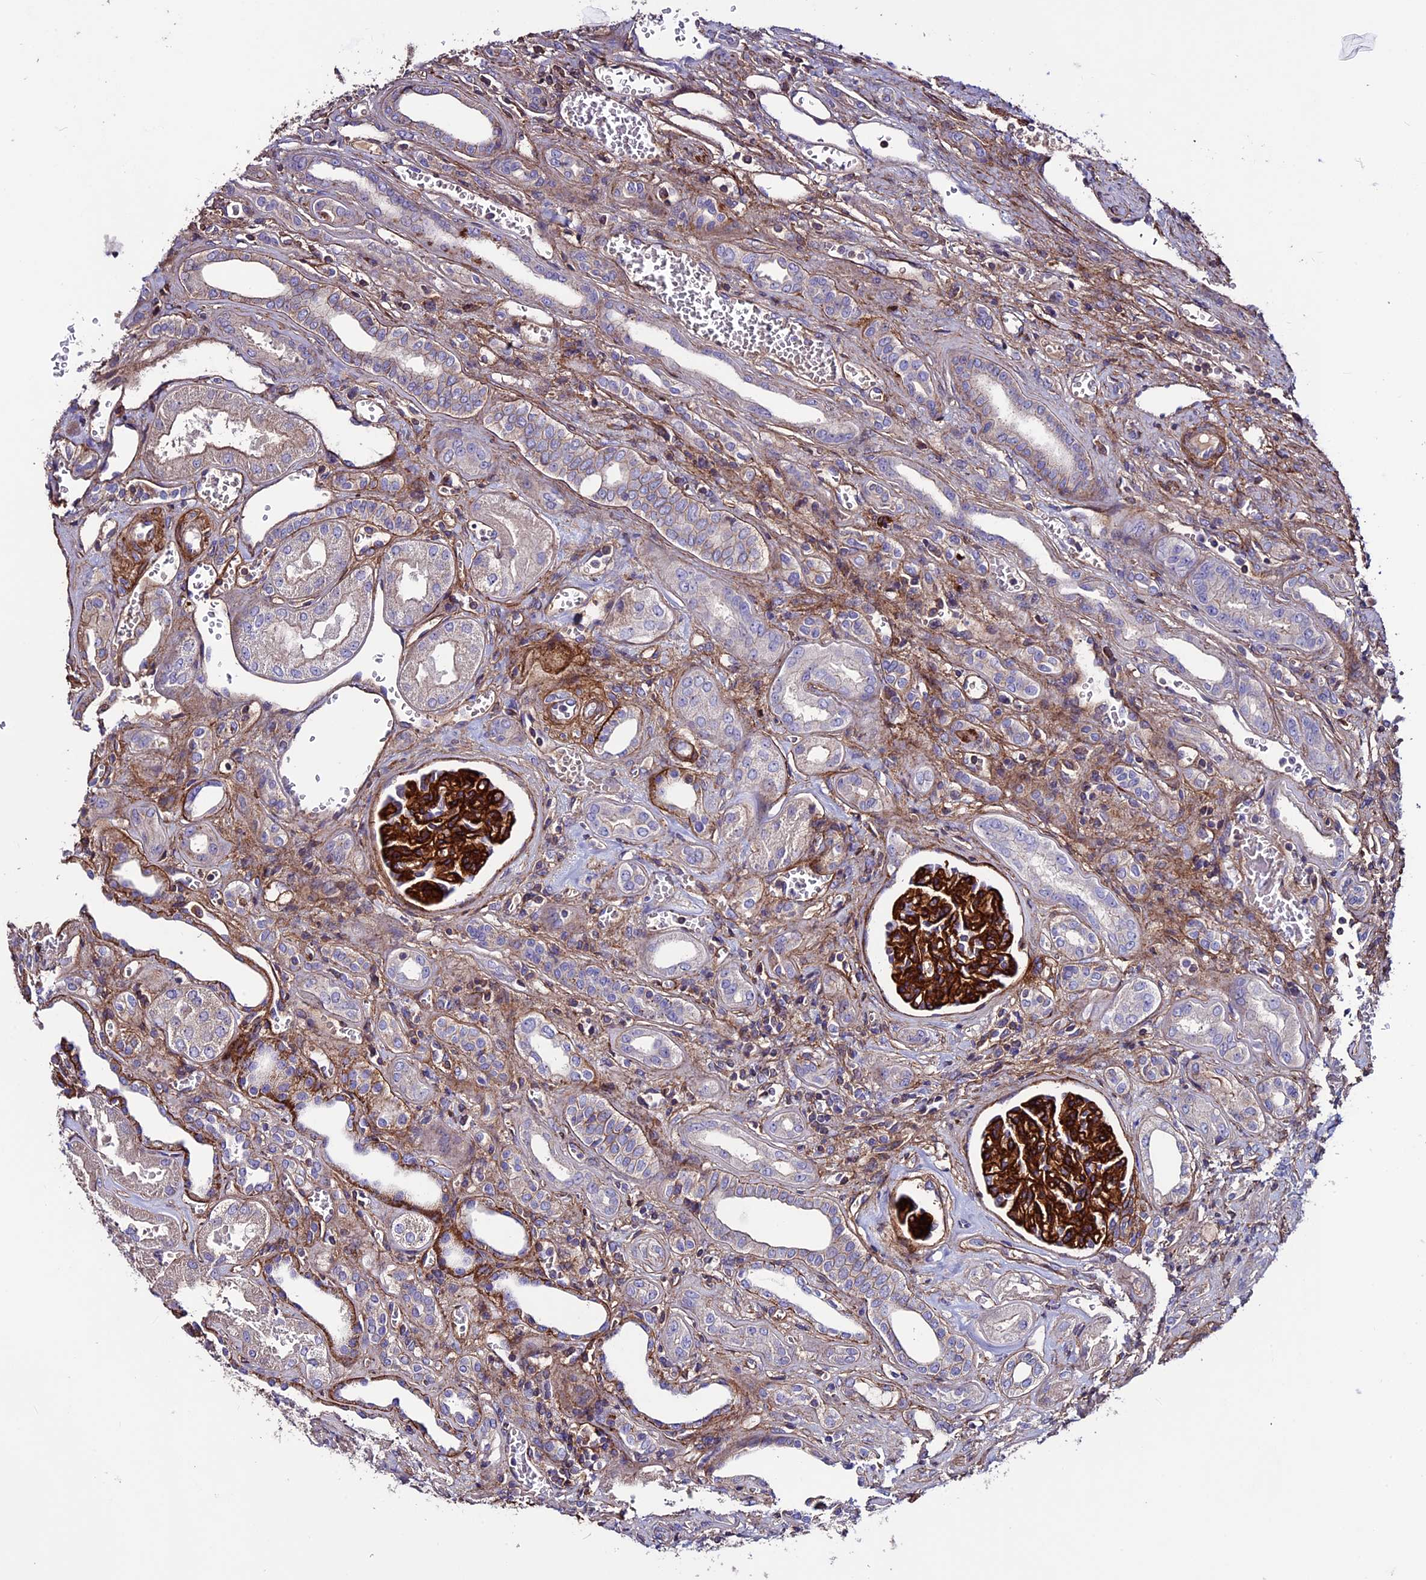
{"staining": {"intensity": "strong", "quantity": ">75%", "location": "cytoplasmic/membranous"}, "tissue": "kidney", "cell_type": "Cells in glomeruli", "image_type": "normal", "snomed": [{"axis": "morphology", "description": "Normal tissue, NOS"}, {"axis": "morphology", "description": "Adenocarcinoma, NOS"}, {"axis": "topography", "description": "Kidney"}], "caption": "This is an image of immunohistochemistry (IHC) staining of normal kidney, which shows strong positivity in the cytoplasmic/membranous of cells in glomeruli.", "gene": "EVA1B", "patient": {"sex": "female", "age": 68}}